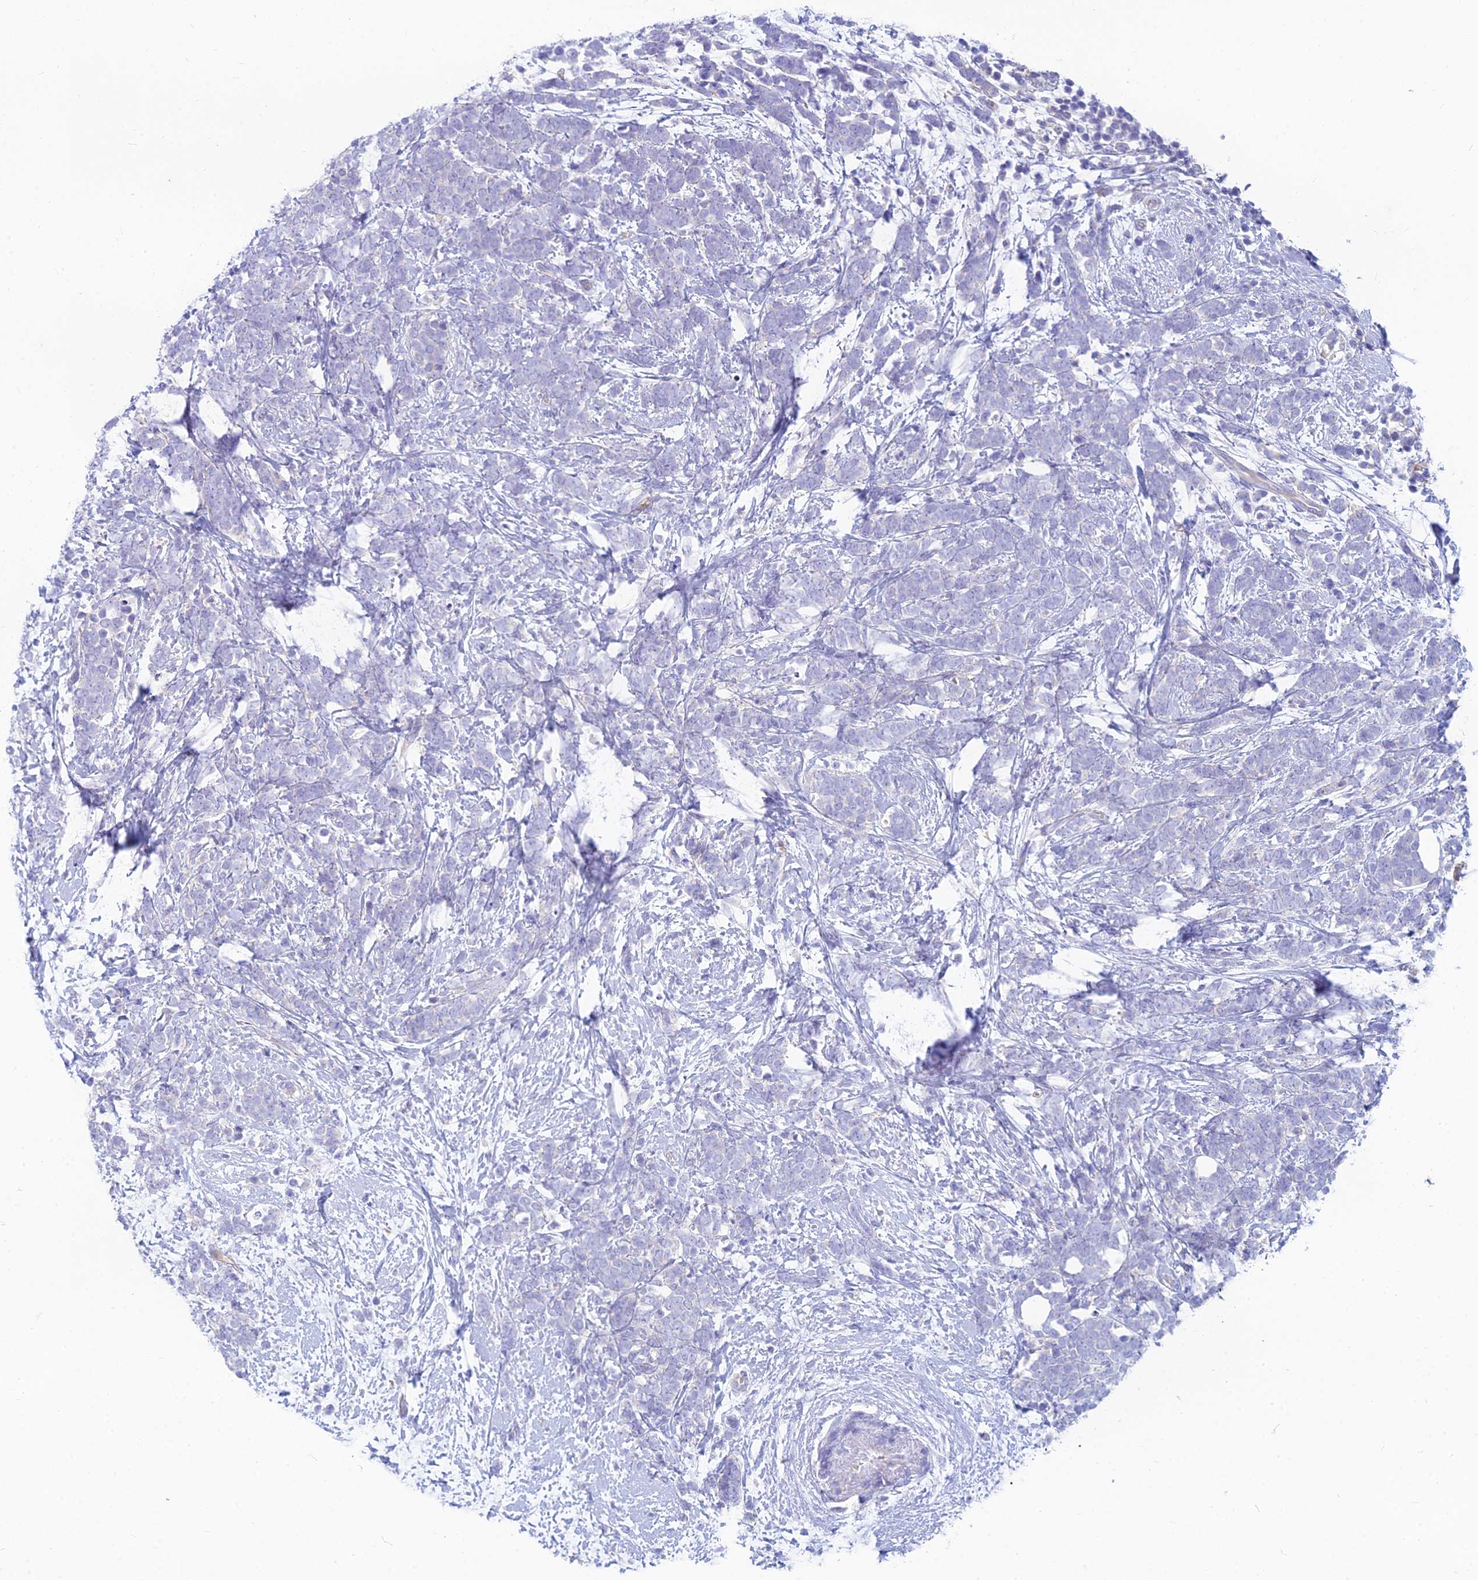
{"staining": {"intensity": "negative", "quantity": "none", "location": "none"}, "tissue": "breast cancer", "cell_type": "Tumor cells", "image_type": "cancer", "snomed": [{"axis": "morphology", "description": "Lobular carcinoma"}, {"axis": "topography", "description": "Breast"}], "caption": "Immunohistochemical staining of human breast lobular carcinoma exhibits no significant positivity in tumor cells.", "gene": "STRN4", "patient": {"sex": "female", "age": 58}}